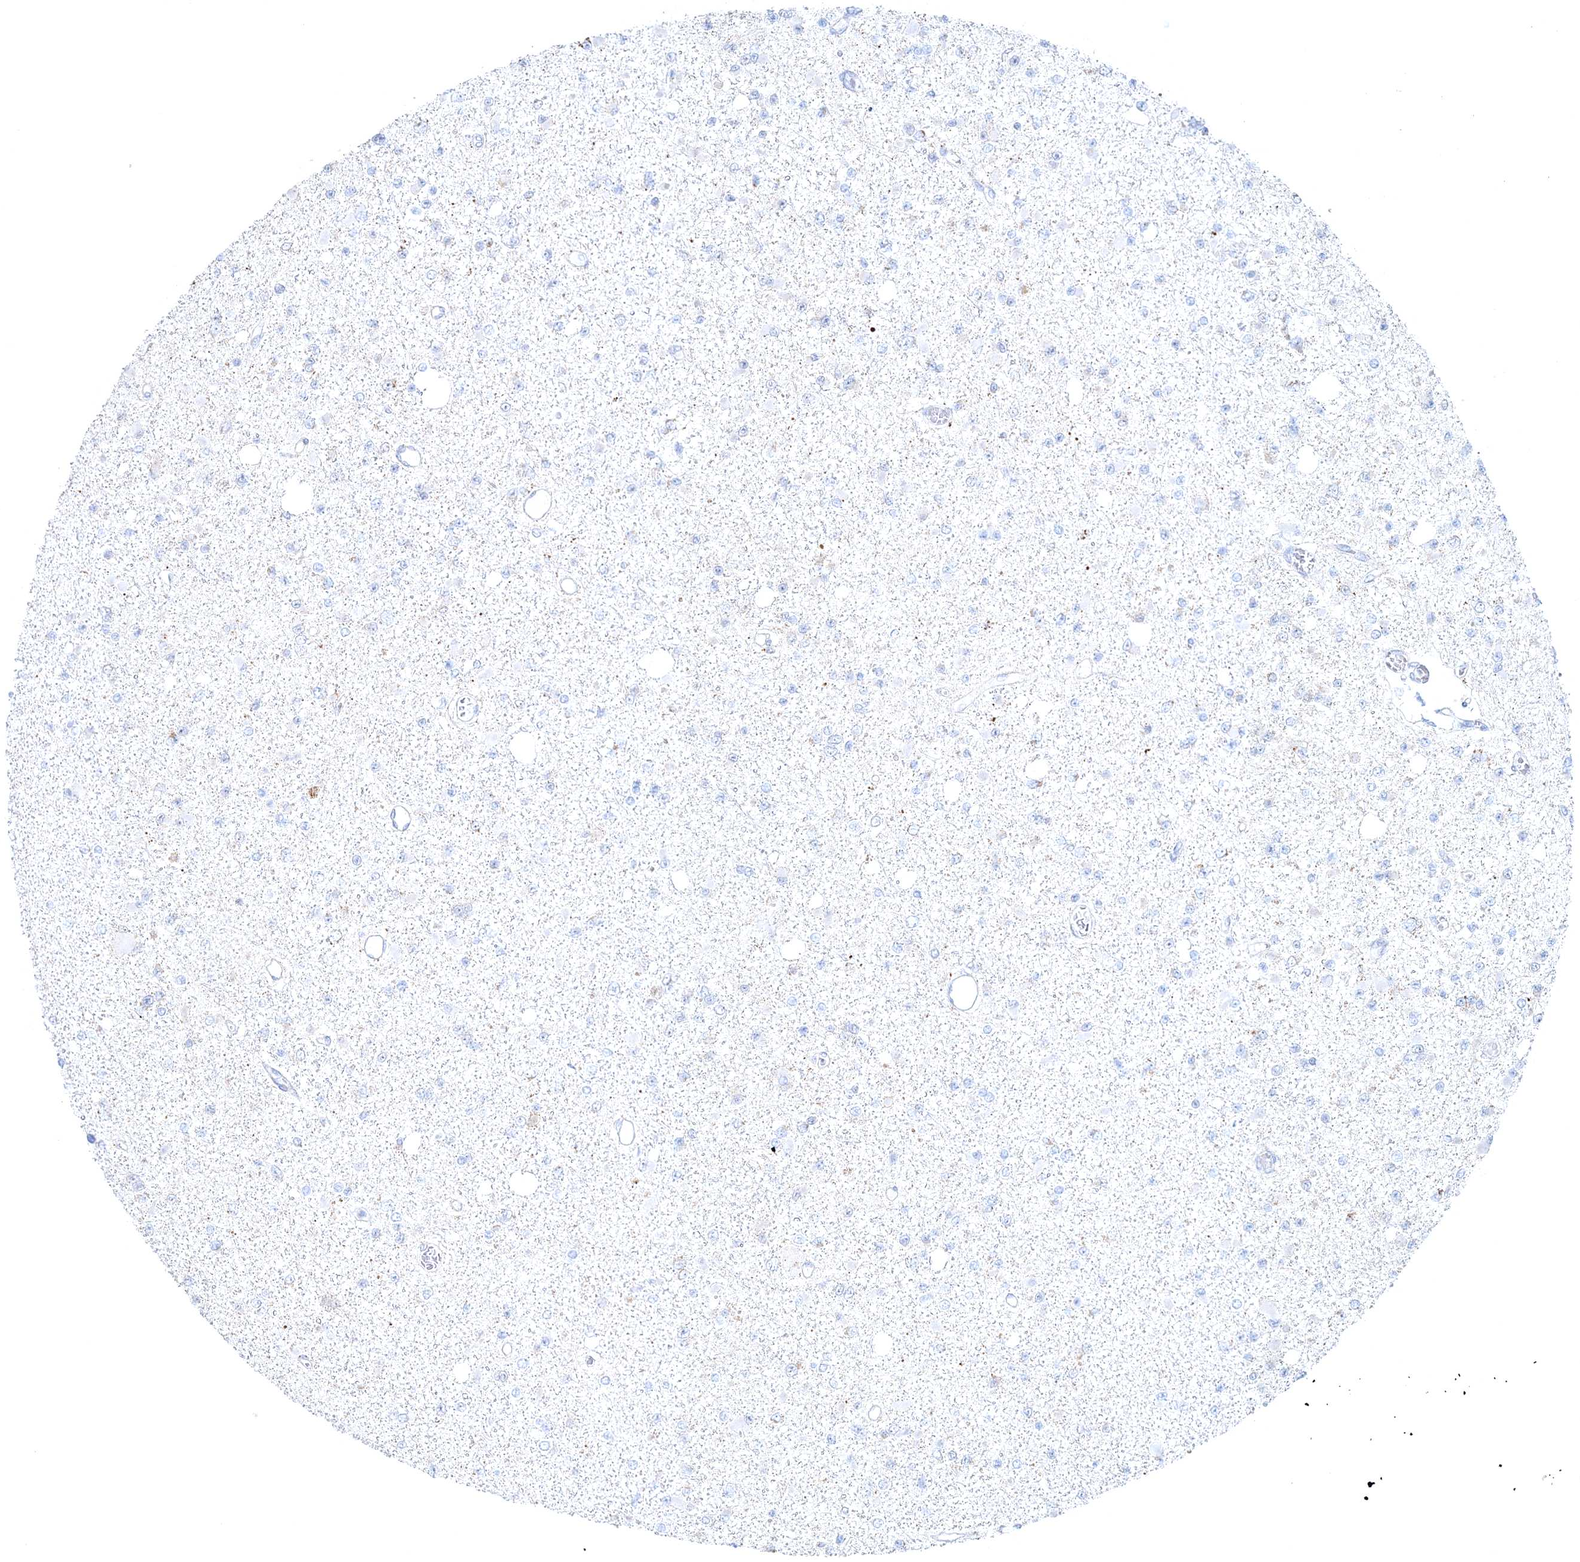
{"staining": {"intensity": "negative", "quantity": "none", "location": "none"}, "tissue": "glioma", "cell_type": "Tumor cells", "image_type": "cancer", "snomed": [{"axis": "morphology", "description": "Glioma, malignant, Low grade"}, {"axis": "topography", "description": "Brain"}], "caption": "High magnification brightfield microscopy of glioma stained with DAB (brown) and counterstained with hematoxylin (blue): tumor cells show no significant expression.", "gene": "RNF150", "patient": {"sex": "female", "age": 22}}